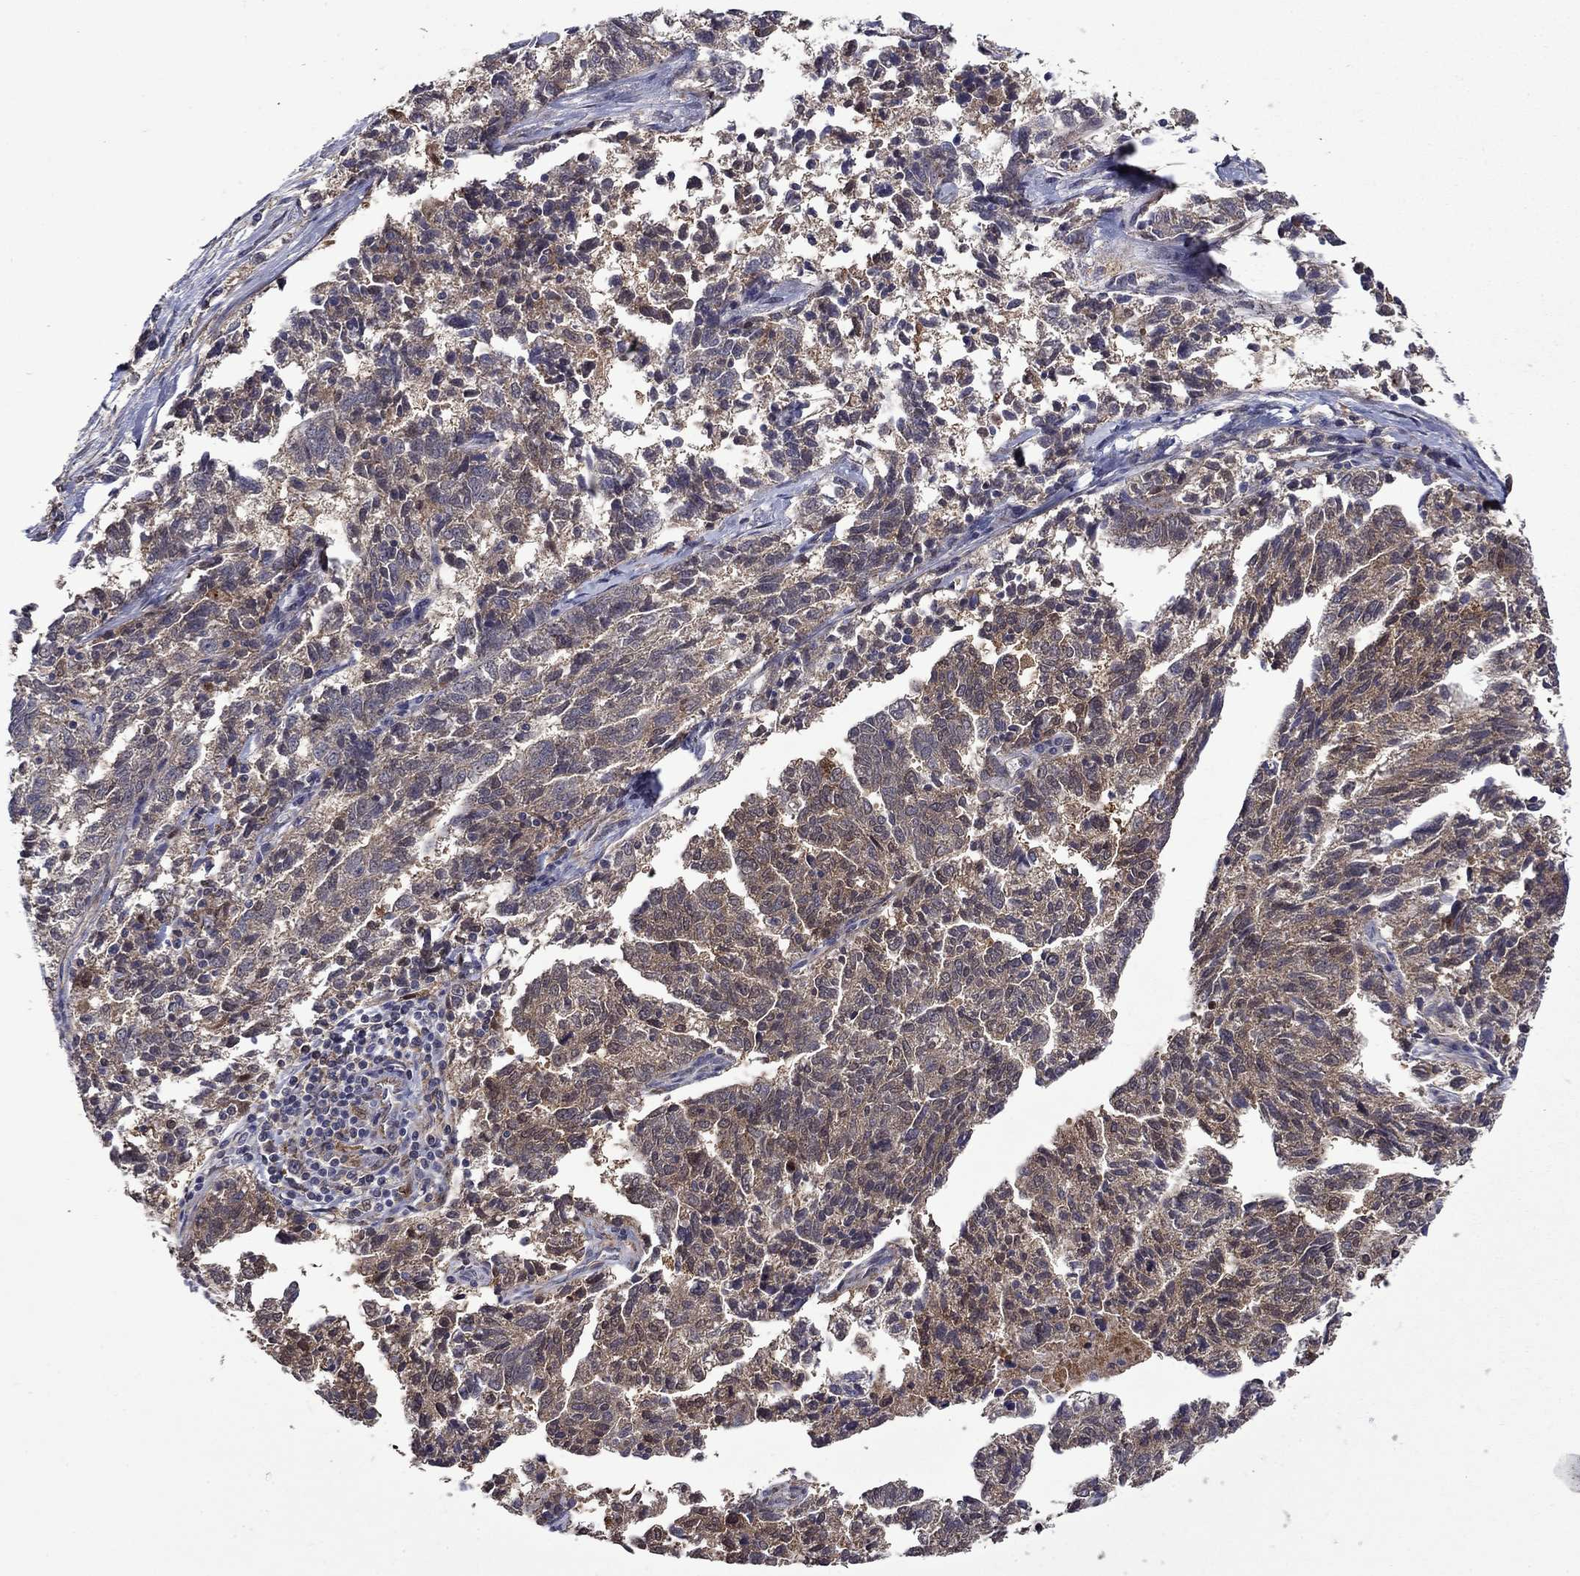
{"staining": {"intensity": "negative", "quantity": "none", "location": "none"}, "tissue": "ovarian cancer", "cell_type": "Tumor cells", "image_type": "cancer", "snomed": [{"axis": "morphology", "description": "Cystadenocarcinoma, serous, NOS"}, {"axis": "topography", "description": "Ovary"}], "caption": "IHC histopathology image of neoplastic tissue: human serous cystadenocarcinoma (ovarian) stained with DAB demonstrates no significant protein staining in tumor cells. (Immunohistochemistry, brightfield microscopy, high magnification).", "gene": "TPMT", "patient": {"sex": "female", "age": 71}}